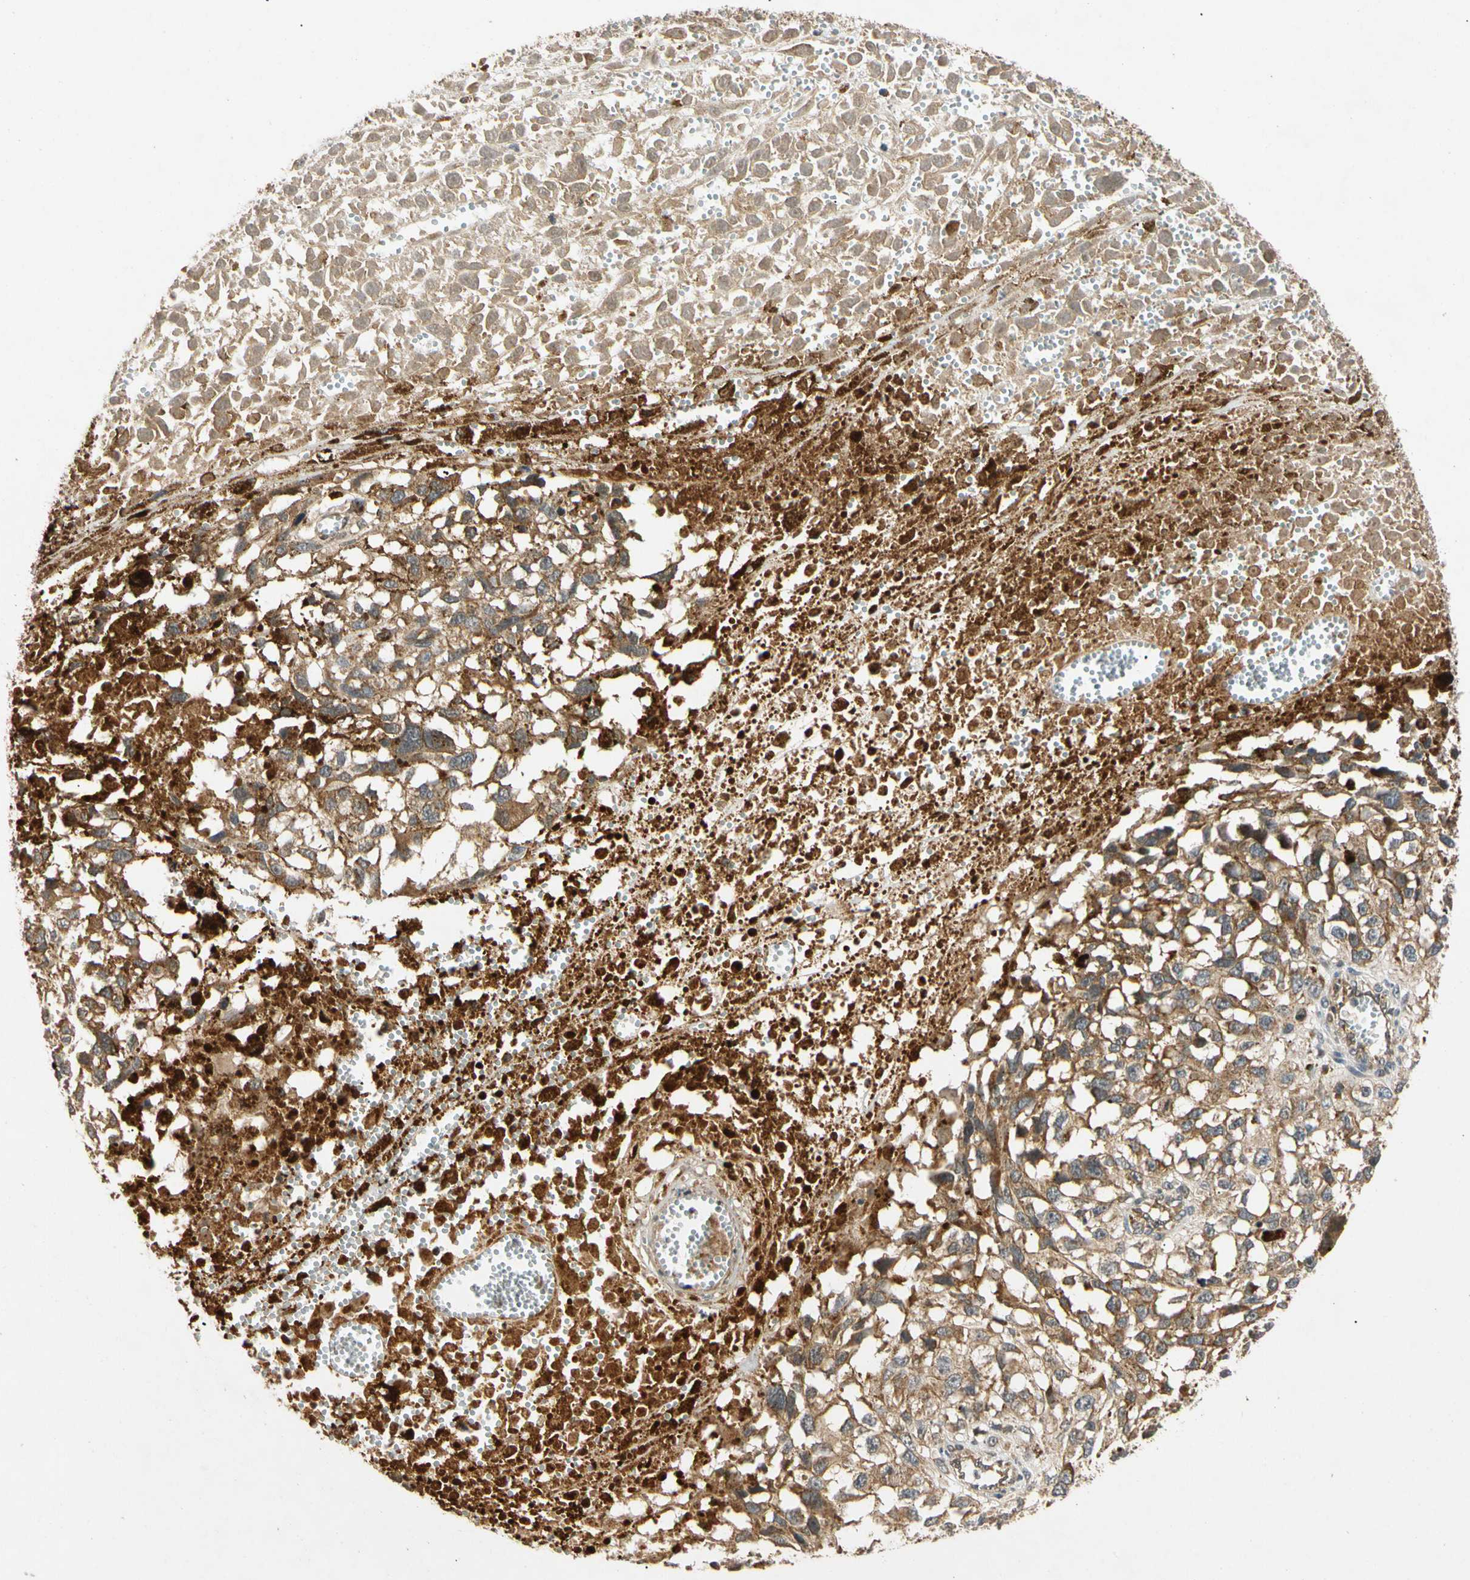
{"staining": {"intensity": "moderate", "quantity": ">75%", "location": "cytoplasmic/membranous"}, "tissue": "melanoma", "cell_type": "Tumor cells", "image_type": "cancer", "snomed": [{"axis": "morphology", "description": "Malignant melanoma, Metastatic site"}, {"axis": "topography", "description": "Lymph node"}], "caption": "The histopathology image shows staining of malignant melanoma (metastatic site), revealing moderate cytoplasmic/membranous protein staining (brown color) within tumor cells.", "gene": "MRPS22", "patient": {"sex": "male", "age": 59}}